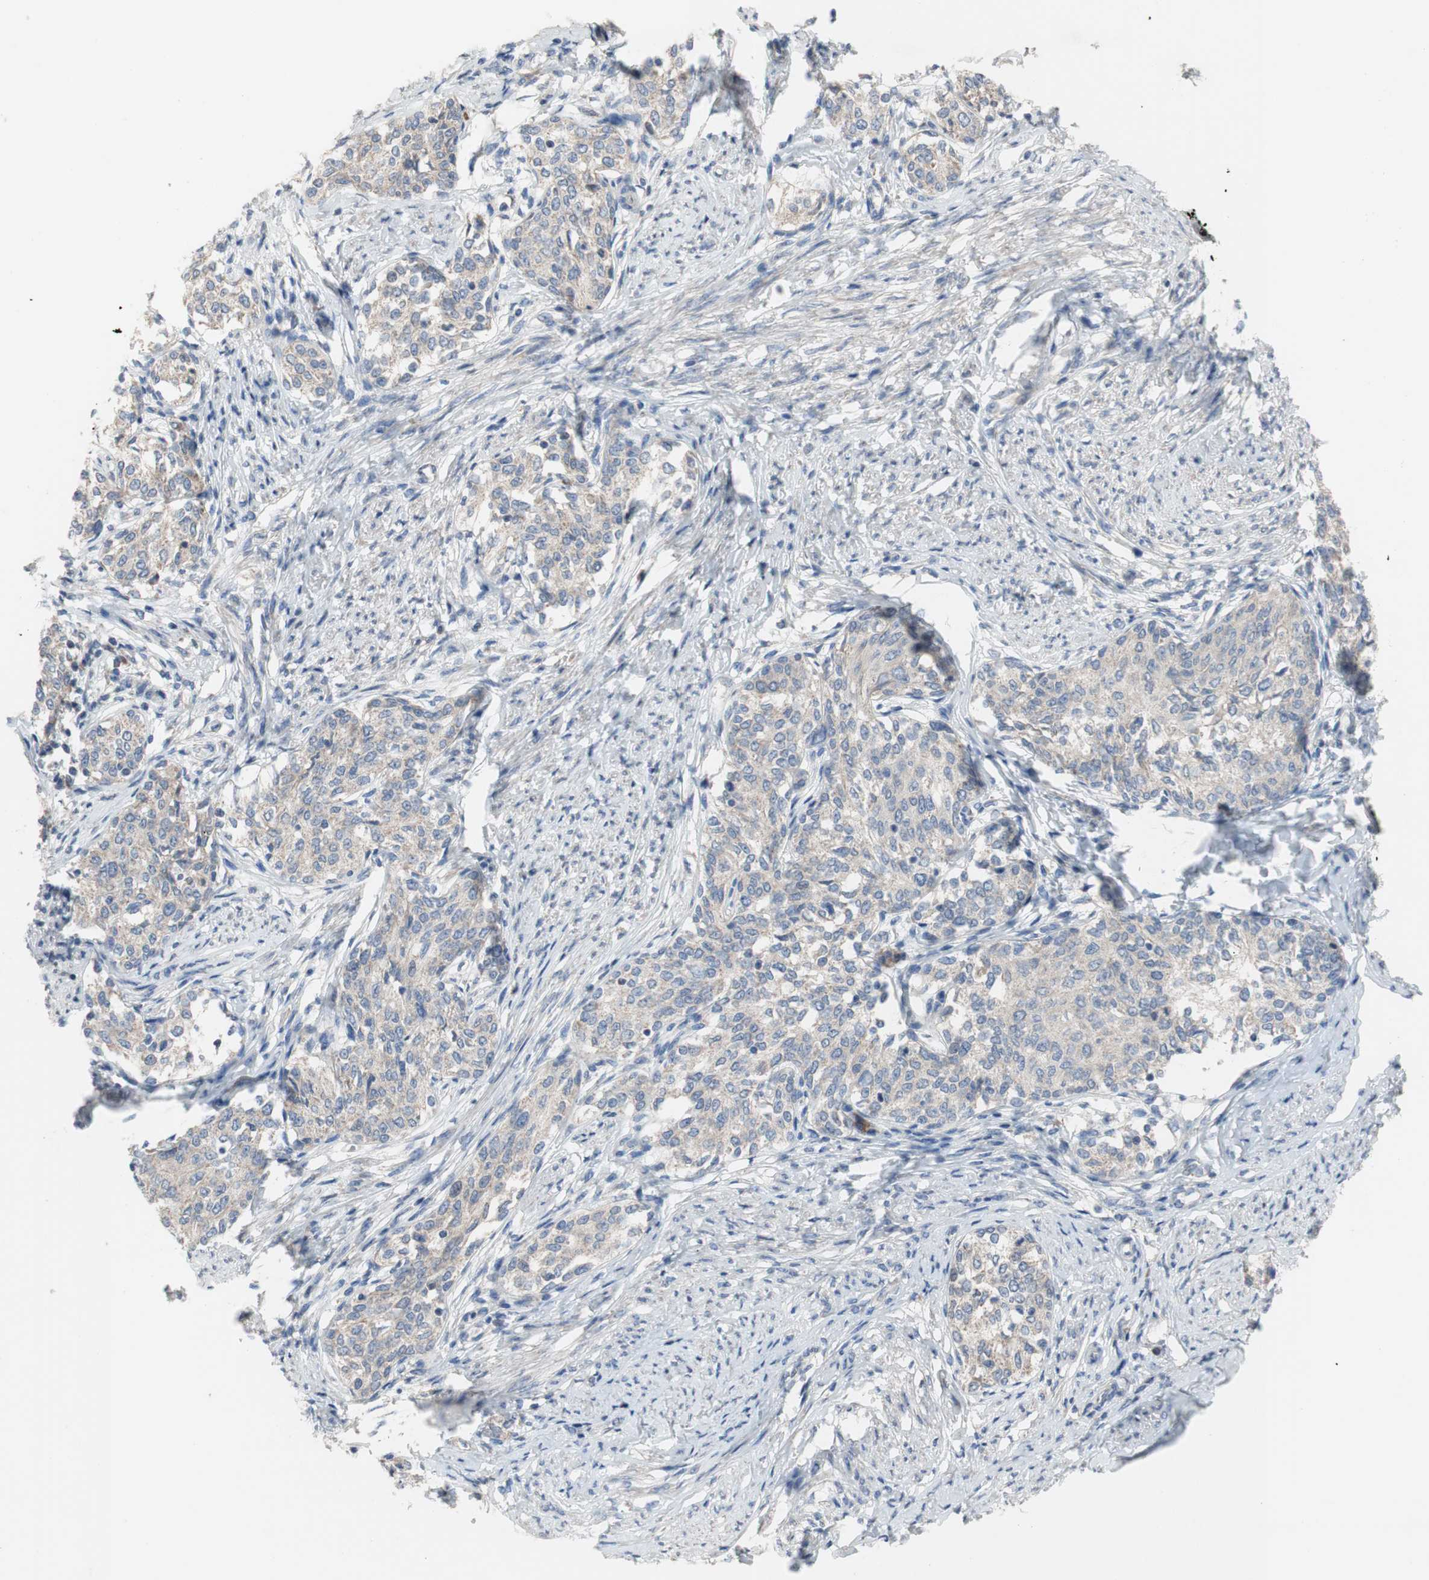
{"staining": {"intensity": "weak", "quantity": ">75%", "location": "cytoplasmic/membranous"}, "tissue": "cervical cancer", "cell_type": "Tumor cells", "image_type": "cancer", "snomed": [{"axis": "morphology", "description": "Squamous cell carcinoma, NOS"}, {"axis": "morphology", "description": "Adenocarcinoma, NOS"}, {"axis": "topography", "description": "Cervix"}], "caption": "The photomicrograph shows staining of cervical cancer, revealing weak cytoplasmic/membranous protein positivity (brown color) within tumor cells.", "gene": "TTC14", "patient": {"sex": "female", "age": 52}}